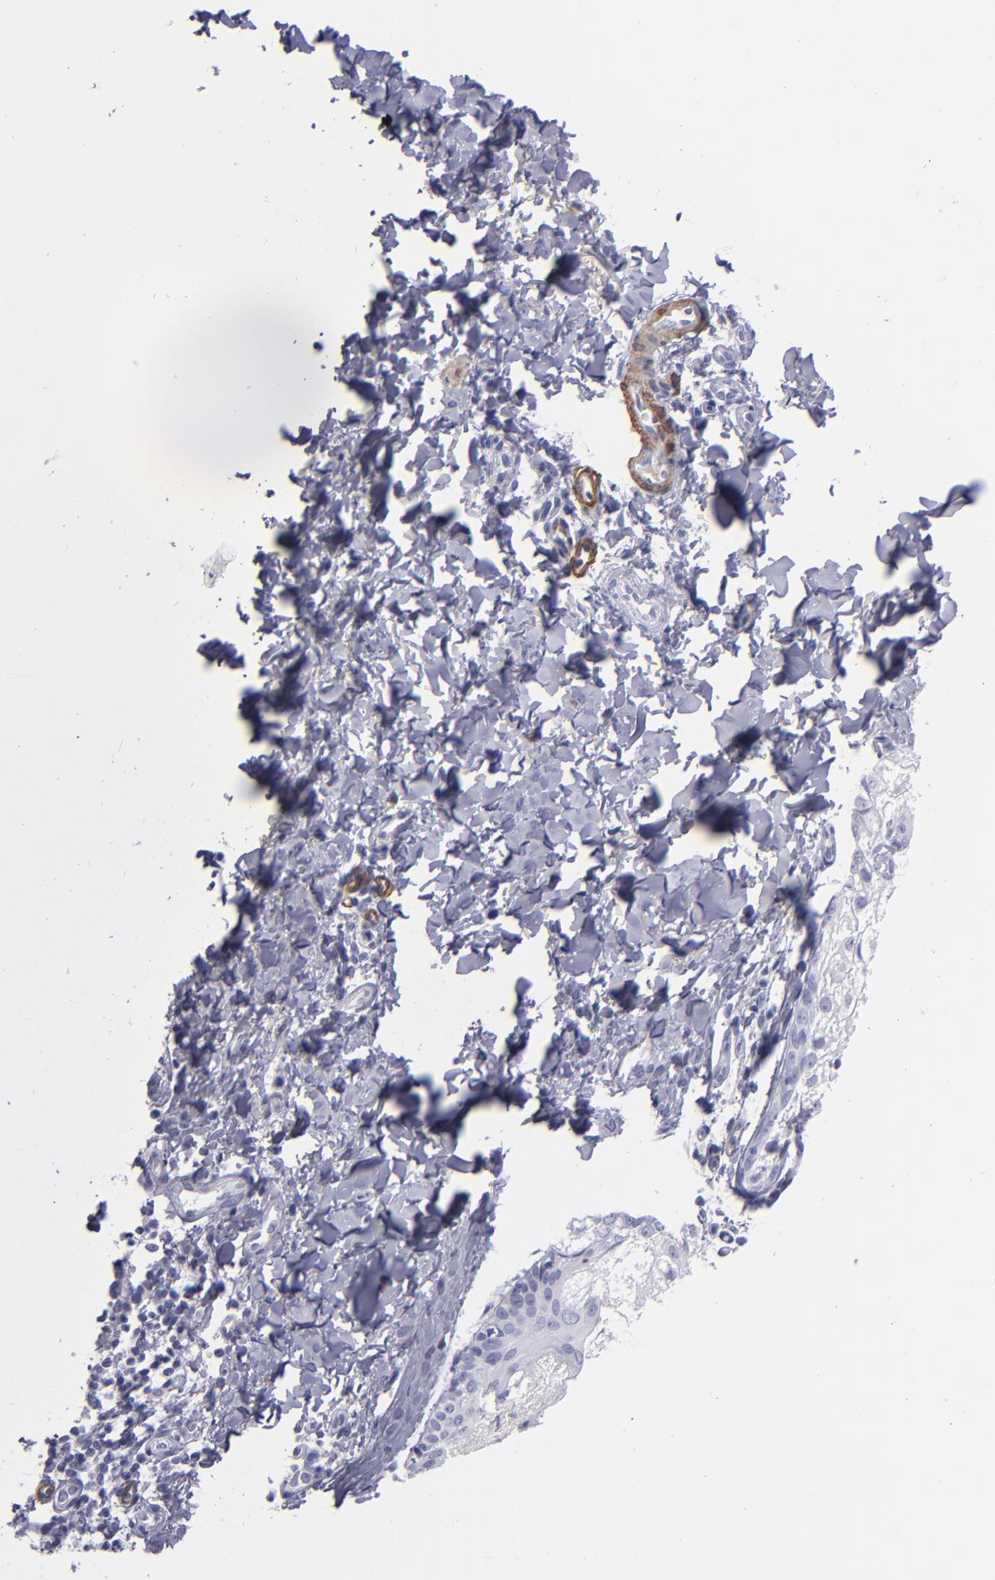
{"staining": {"intensity": "negative", "quantity": "none", "location": "none"}, "tissue": "melanoma", "cell_type": "Tumor cells", "image_type": "cancer", "snomed": [{"axis": "morphology", "description": "Malignant melanoma, NOS"}, {"axis": "topography", "description": "Skin"}], "caption": "High magnification brightfield microscopy of malignant melanoma stained with DAB (3,3'-diaminobenzidine) (brown) and counterstained with hematoxylin (blue): tumor cells show no significant staining.", "gene": "MYH11", "patient": {"sex": "male", "age": 23}}